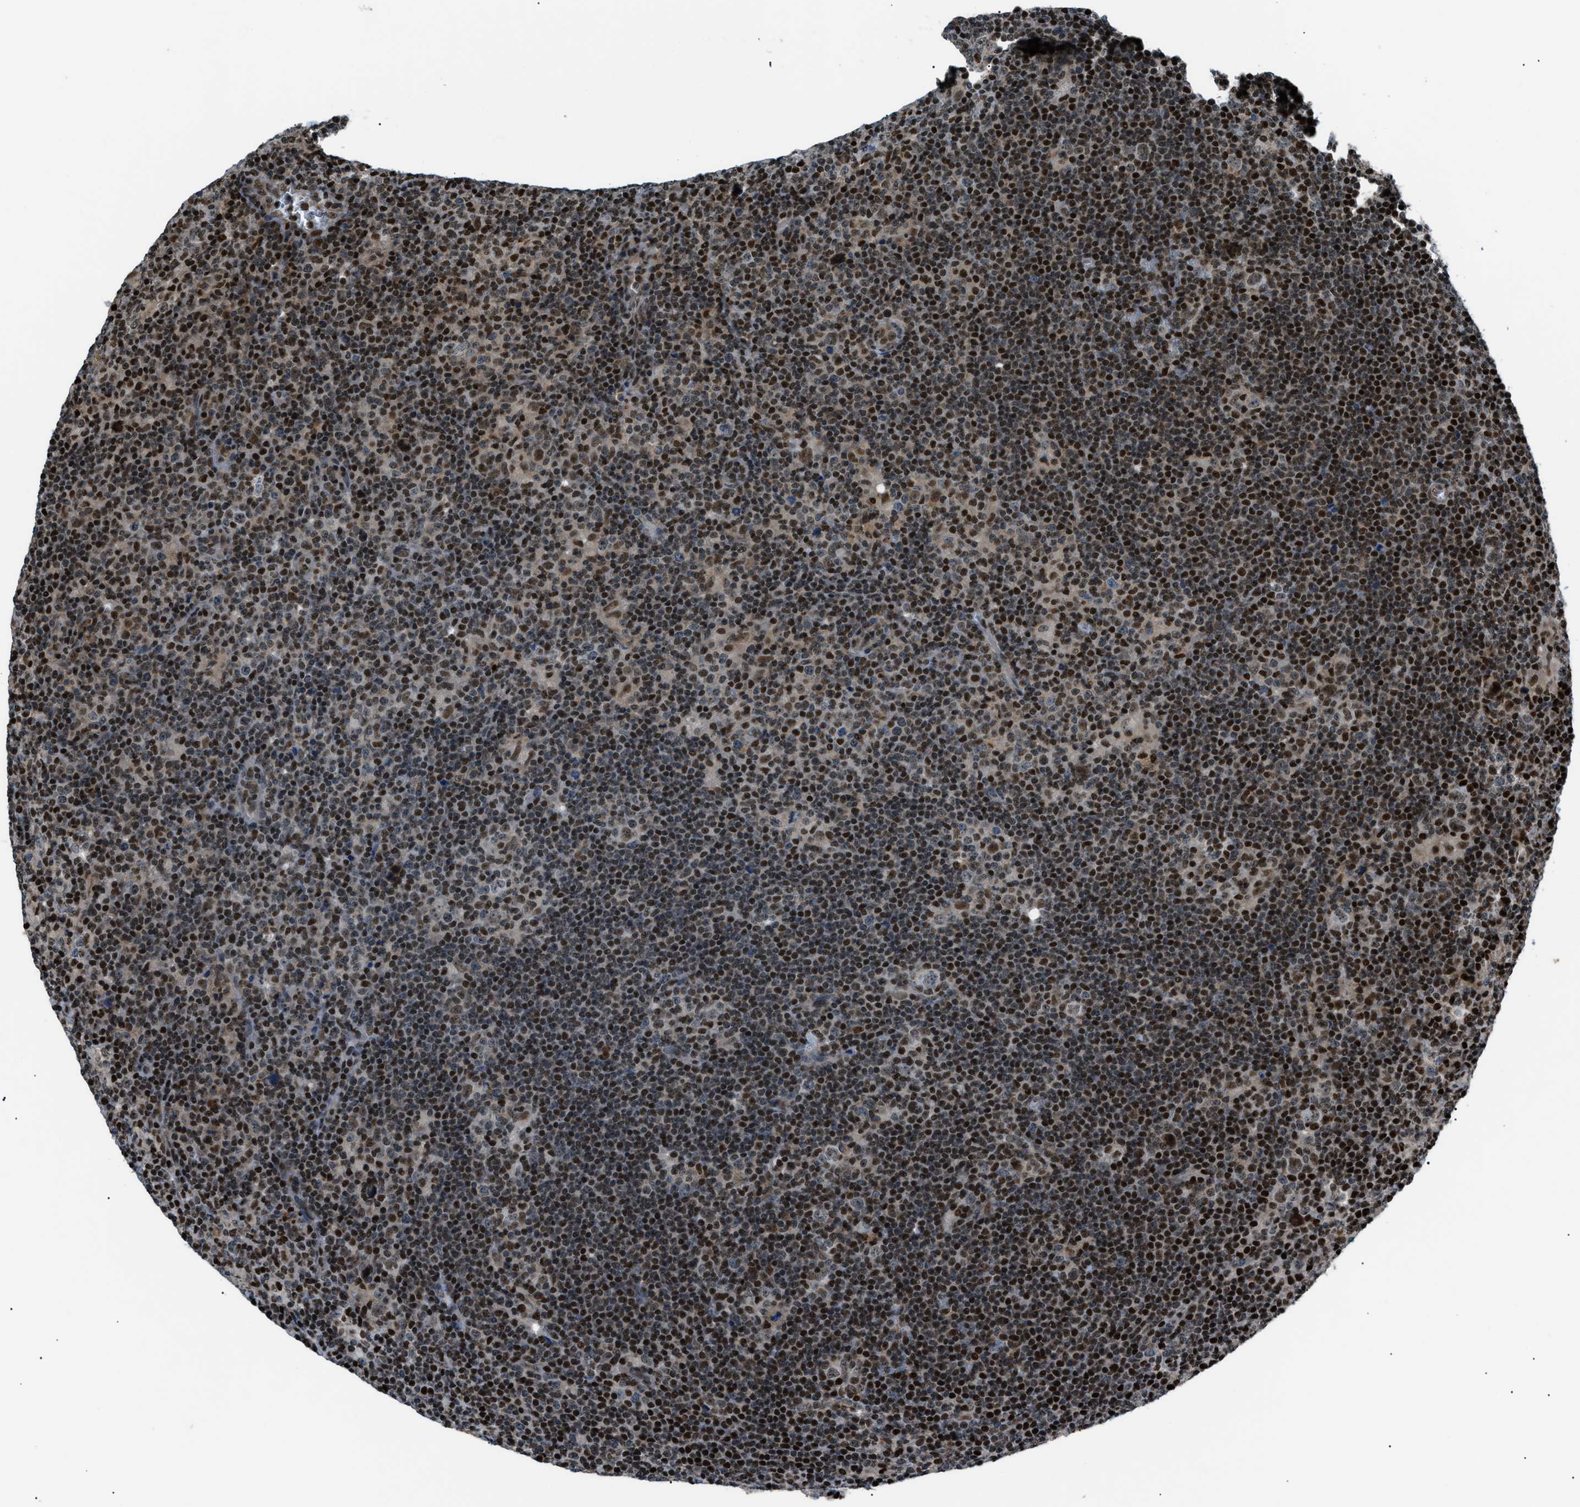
{"staining": {"intensity": "moderate", "quantity": "25%-75%", "location": "nuclear"}, "tissue": "lymphoma", "cell_type": "Tumor cells", "image_type": "cancer", "snomed": [{"axis": "morphology", "description": "Hodgkin's disease, NOS"}, {"axis": "topography", "description": "Lymph node"}], "caption": "Immunohistochemical staining of human Hodgkin's disease exhibits medium levels of moderate nuclear positivity in about 25%-75% of tumor cells.", "gene": "PRKX", "patient": {"sex": "female", "age": 57}}